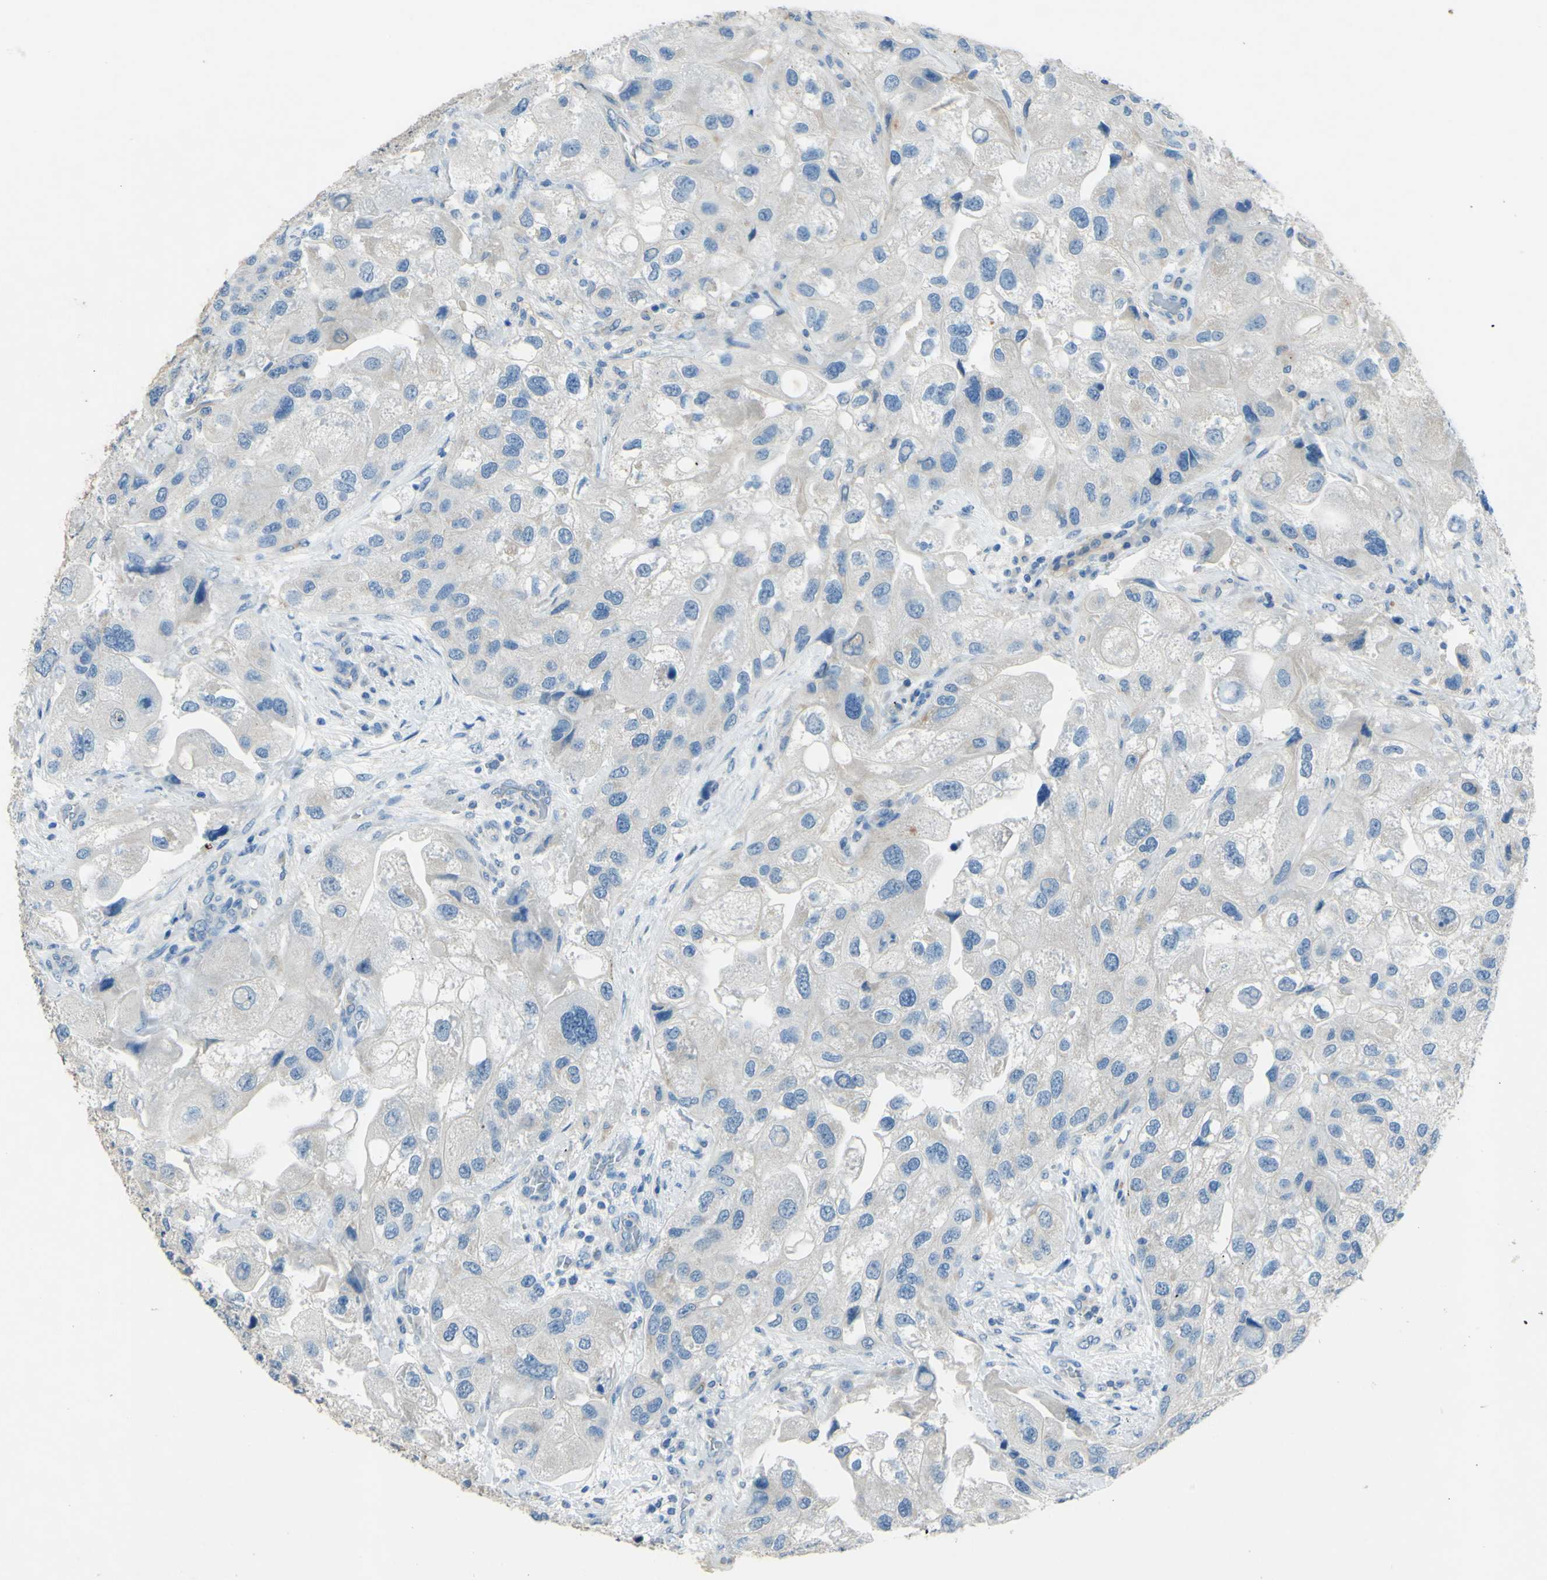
{"staining": {"intensity": "weak", "quantity": "<25%", "location": "cytoplasmic/membranous"}, "tissue": "urothelial cancer", "cell_type": "Tumor cells", "image_type": "cancer", "snomed": [{"axis": "morphology", "description": "Urothelial carcinoma, High grade"}, {"axis": "topography", "description": "Urinary bladder"}], "caption": "Immunohistochemical staining of human urothelial carcinoma (high-grade) displays no significant staining in tumor cells.", "gene": "CDH10", "patient": {"sex": "female", "age": 64}}